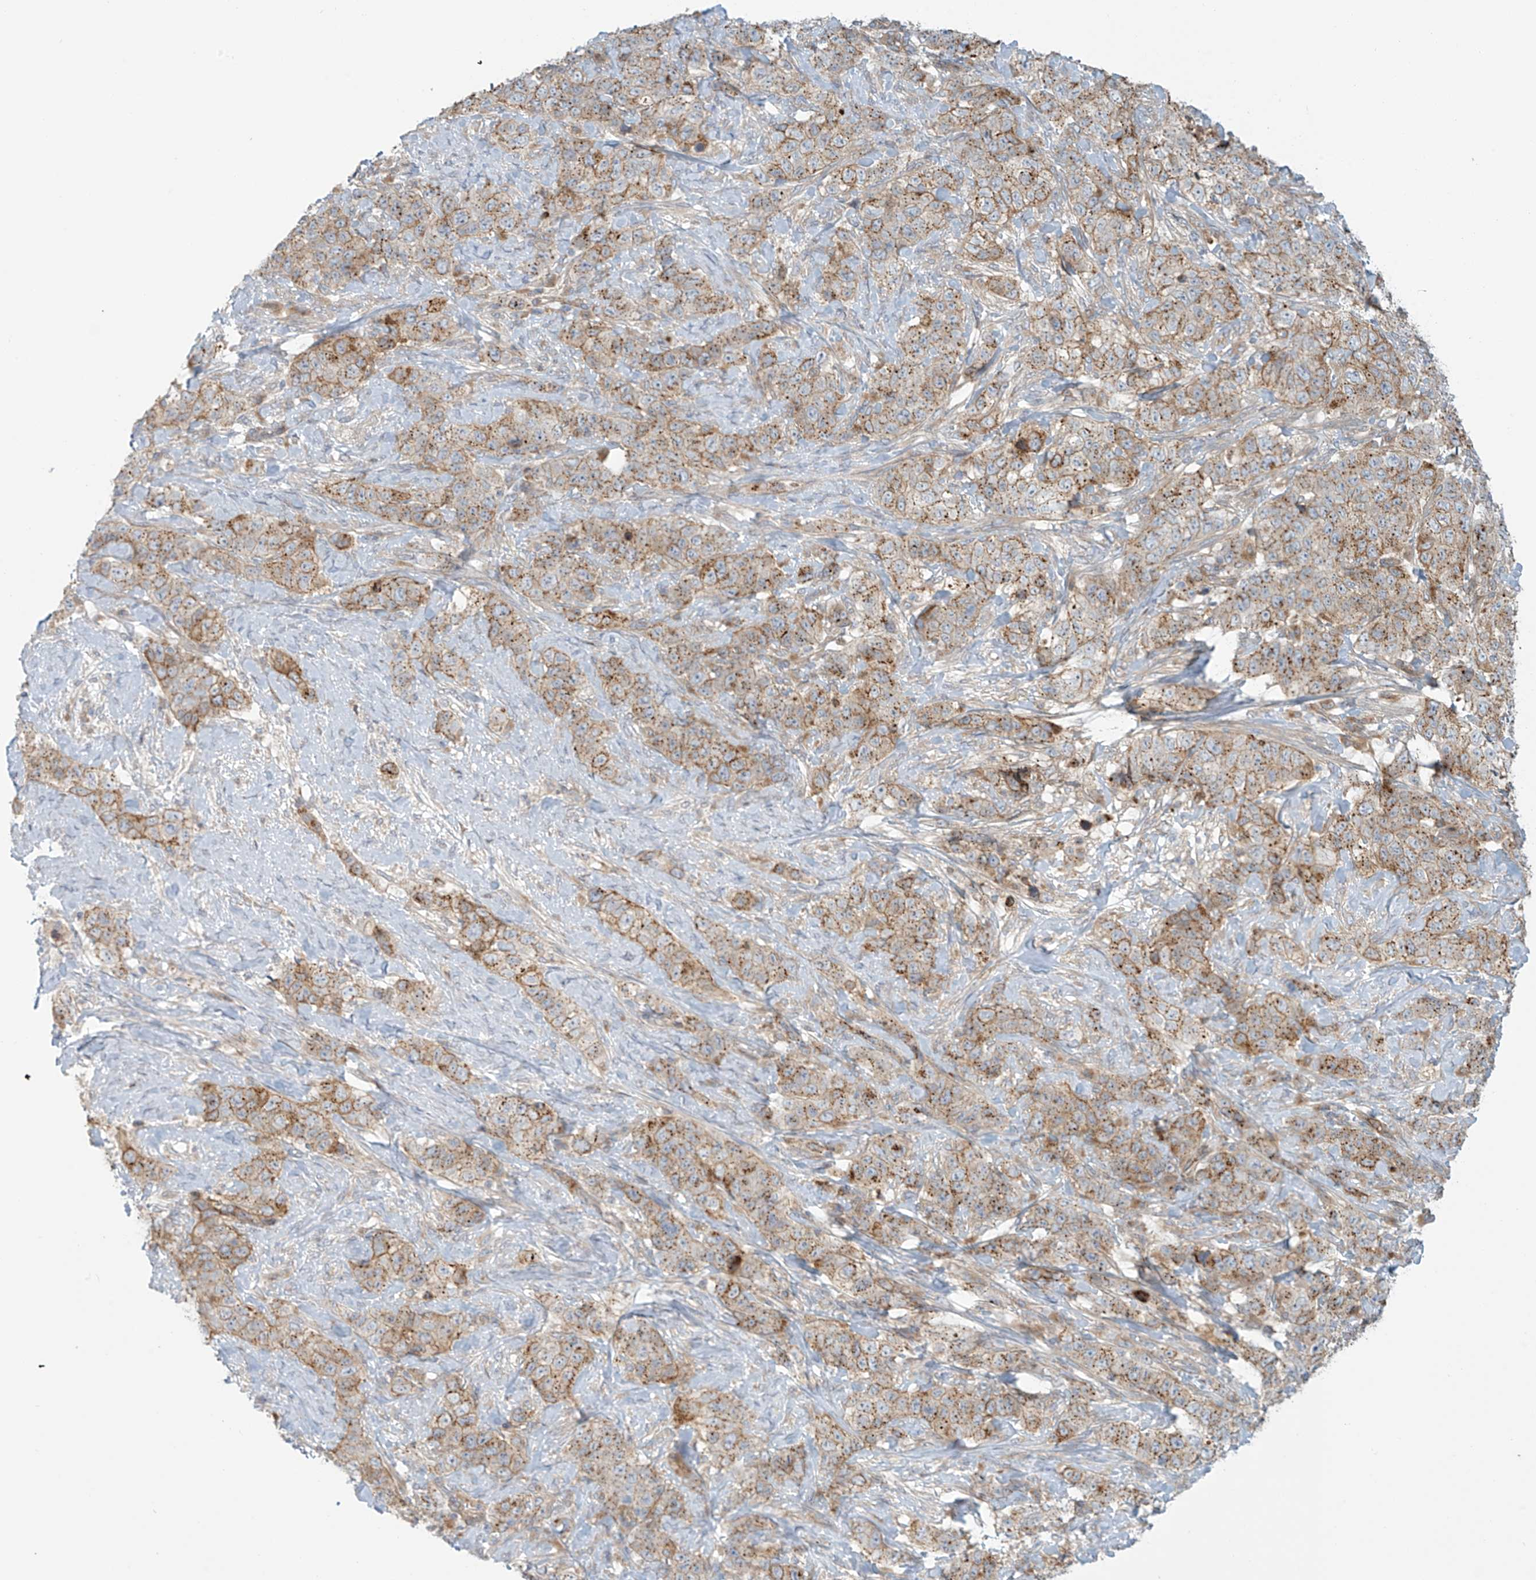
{"staining": {"intensity": "moderate", "quantity": "25%-75%", "location": "cytoplasmic/membranous"}, "tissue": "stomach cancer", "cell_type": "Tumor cells", "image_type": "cancer", "snomed": [{"axis": "morphology", "description": "Adenocarcinoma, NOS"}, {"axis": "topography", "description": "Stomach"}], "caption": "A high-resolution image shows immunohistochemistry staining of stomach cancer, which demonstrates moderate cytoplasmic/membranous positivity in about 25%-75% of tumor cells.", "gene": "LZTS3", "patient": {"sex": "male", "age": 48}}